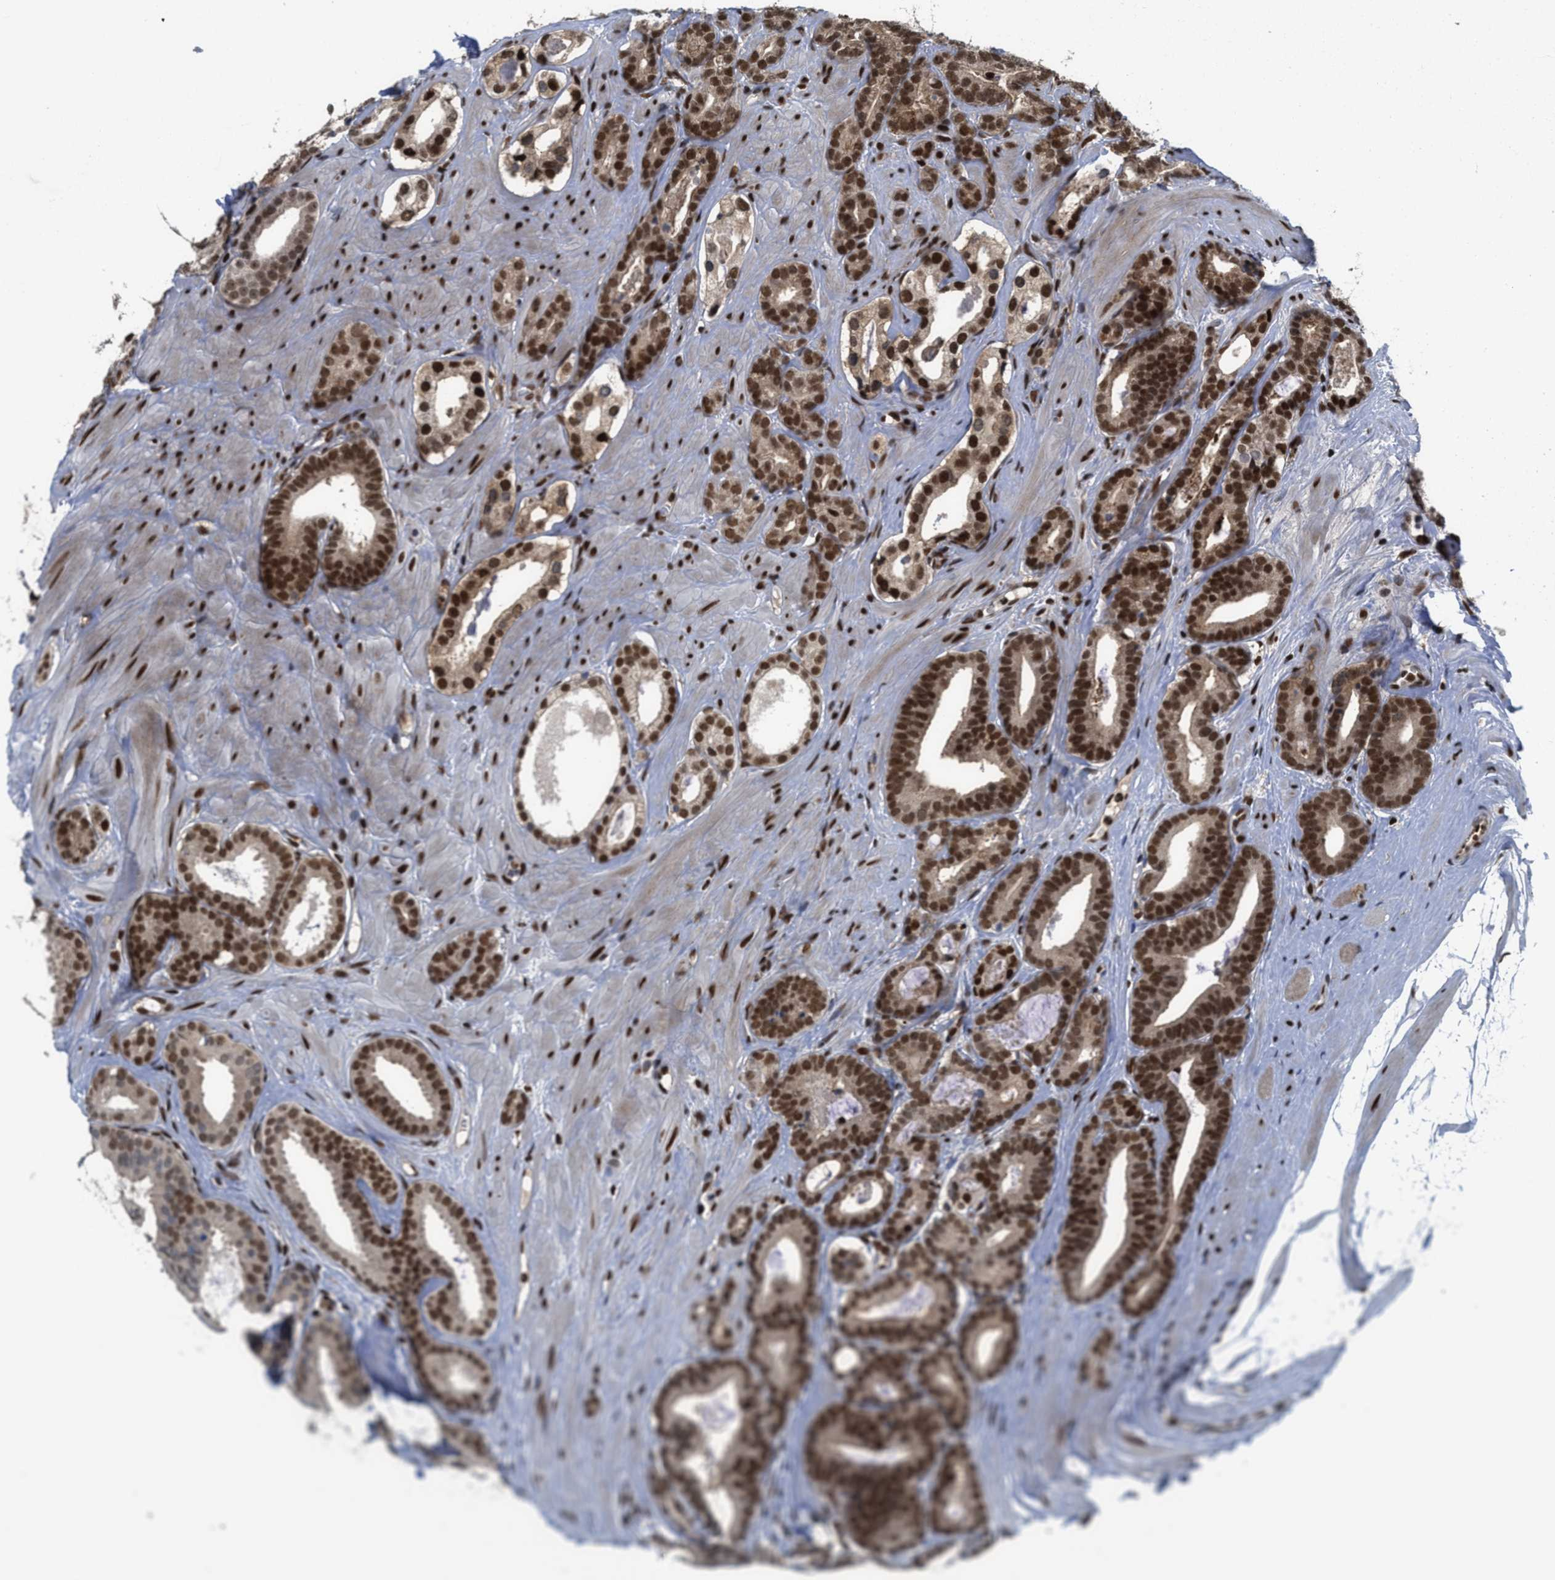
{"staining": {"intensity": "strong", "quantity": ">75%", "location": "nuclear"}, "tissue": "prostate cancer", "cell_type": "Tumor cells", "image_type": "cancer", "snomed": [{"axis": "morphology", "description": "Adenocarcinoma, High grade"}, {"axis": "topography", "description": "Prostate"}], "caption": "There is high levels of strong nuclear positivity in tumor cells of prostate cancer (adenocarcinoma (high-grade)), as demonstrated by immunohistochemical staining (brown color).", "gene": "RFX5", "patient": {"sex": "male", "age": 60}}